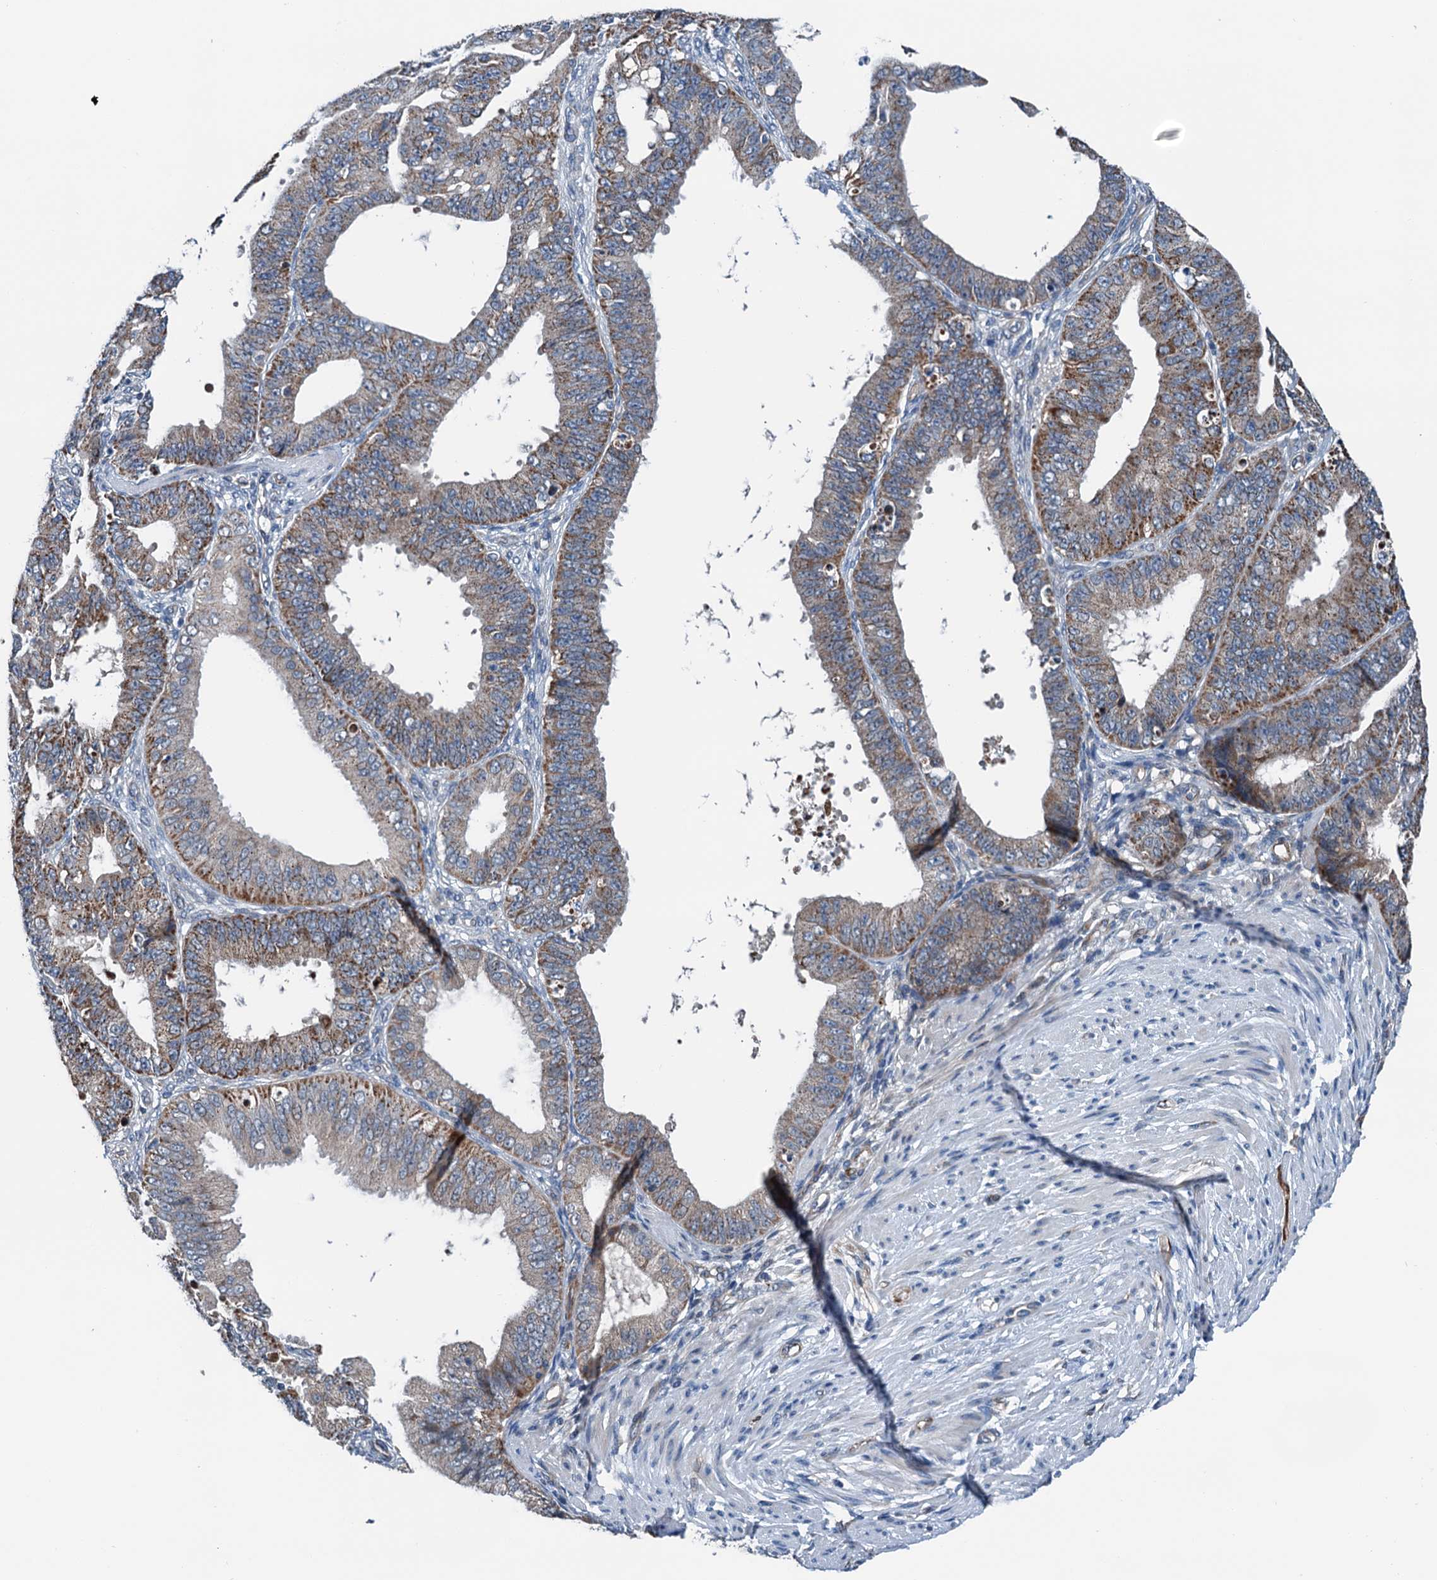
{"staining": {"intensity": "moderate", "quantity": ">75%", "location": "cytoplasmic/membranous"}, "tissue": "ovarian cancer", "cell_type": "Tumor cells", "image_type": "cancer", "snomed": [{"axis": "morphology", "description": "Carcinoma, endometroid"}, {"axis": "topography", "description": "Appendix"}, {"axis": "topography", "description": "Ovary"}], "caption": "An image of human endometroid carcinoma (ovarian) stained for a protein displays moderate cytoplasmic/membranous brown staining in tumor cells.", "gene": "ELAC1", "patient": {"sex": "female", "age": 42}}